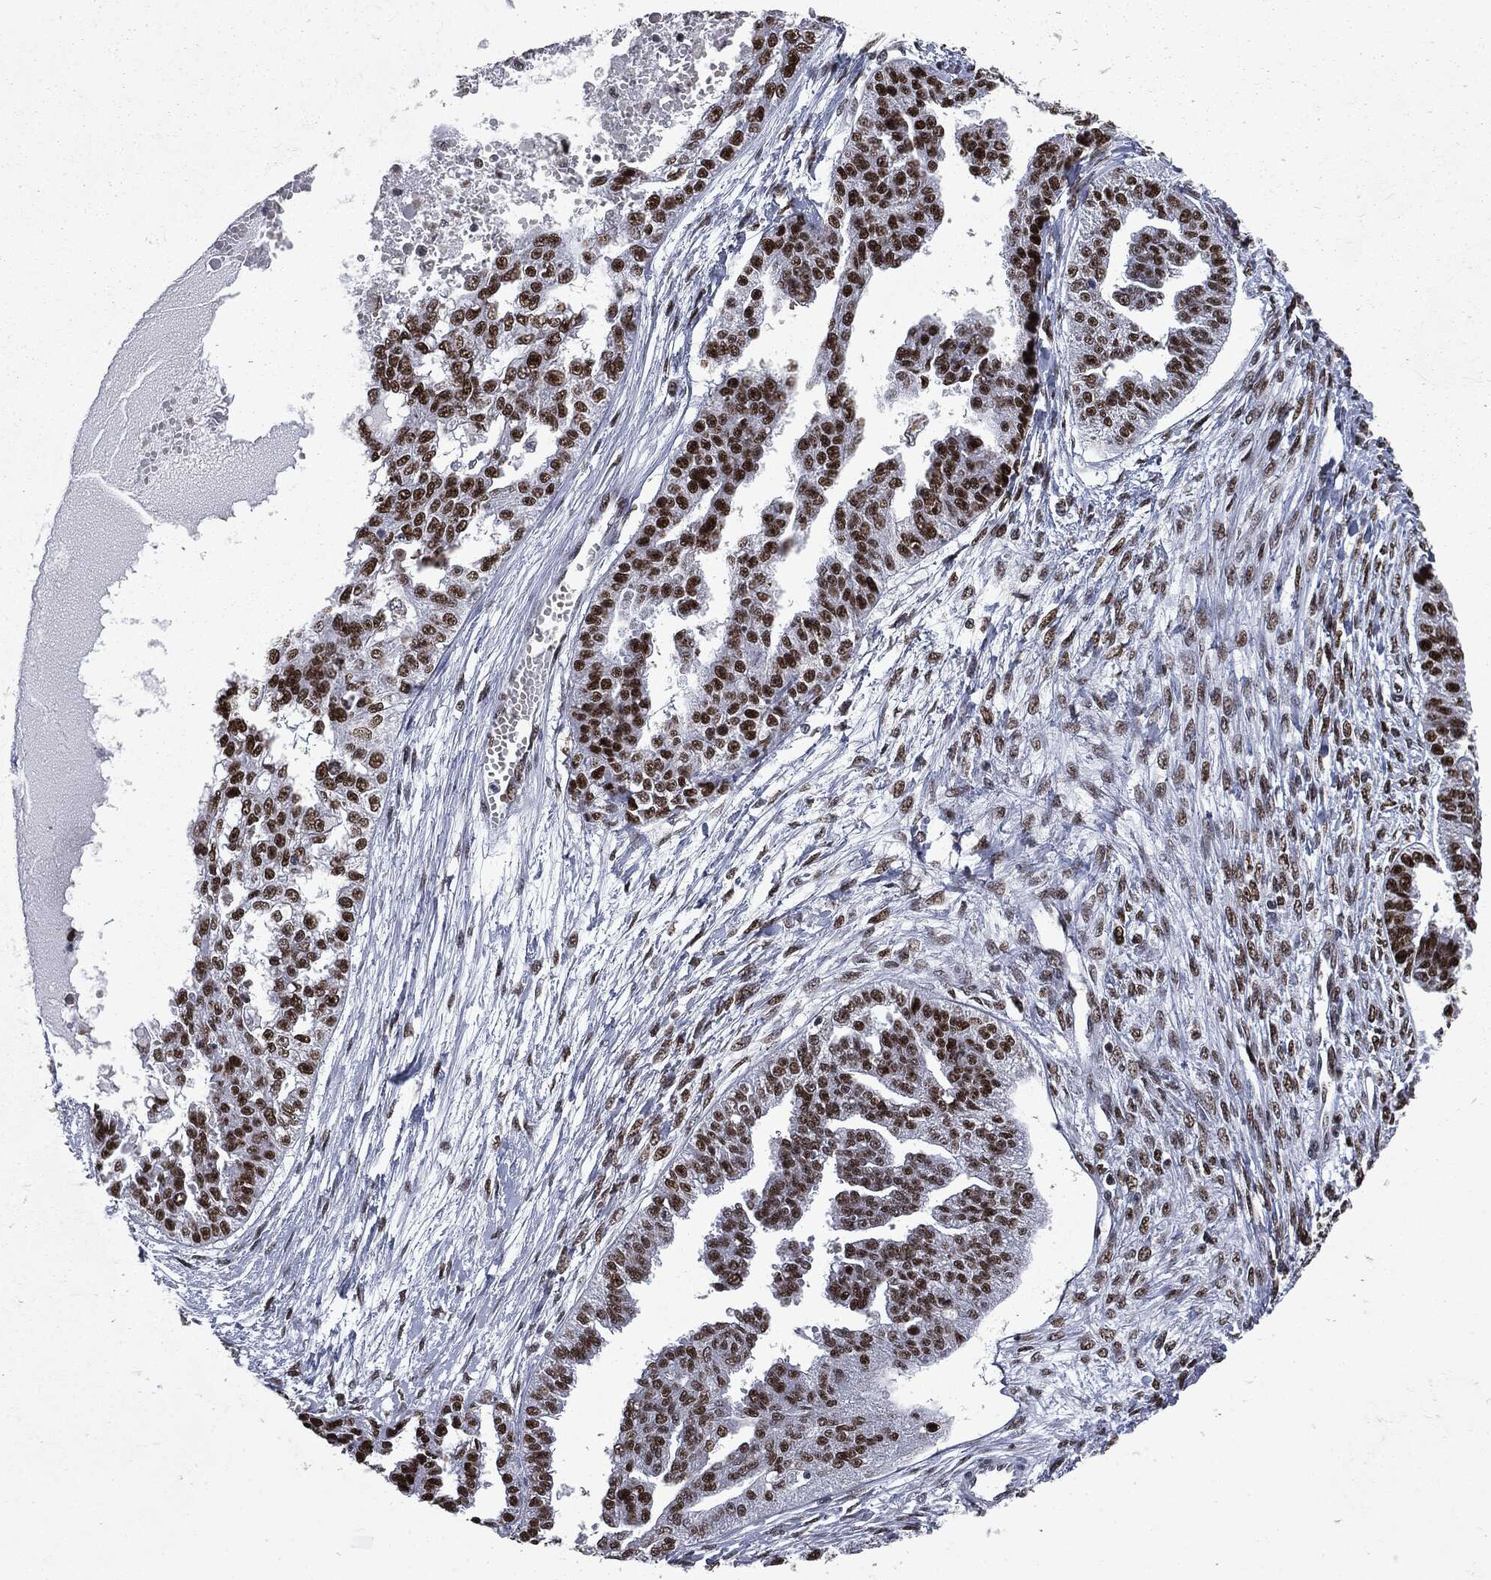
{"staining": {"intensity": "strong", "quantity": ">75%", "location": "nuclear"}, "tissue": "ovarian cancer", "cell_type": "Tumor cells", "image_type": "cancer", "snomed": [{"axis": "morphology", "description": "Cystadenocarcinoma, serous, NOS"}, {"axis": "topography", "description": "Ovary"}], "caption": "Immunohistochemical staining of human ovarian cancer (serous cystadenocarcinoma) reveals strong nuclear protein positivity in about >75% of tumor cells. The staining was performed using DAB (3,3'-diaminobenzidine), with brown indicating positive protein expression. Nuclei are stained blue with hematoxylin.", "gene": "MSH2", "patient": {"sex": "female", "age": 58}}